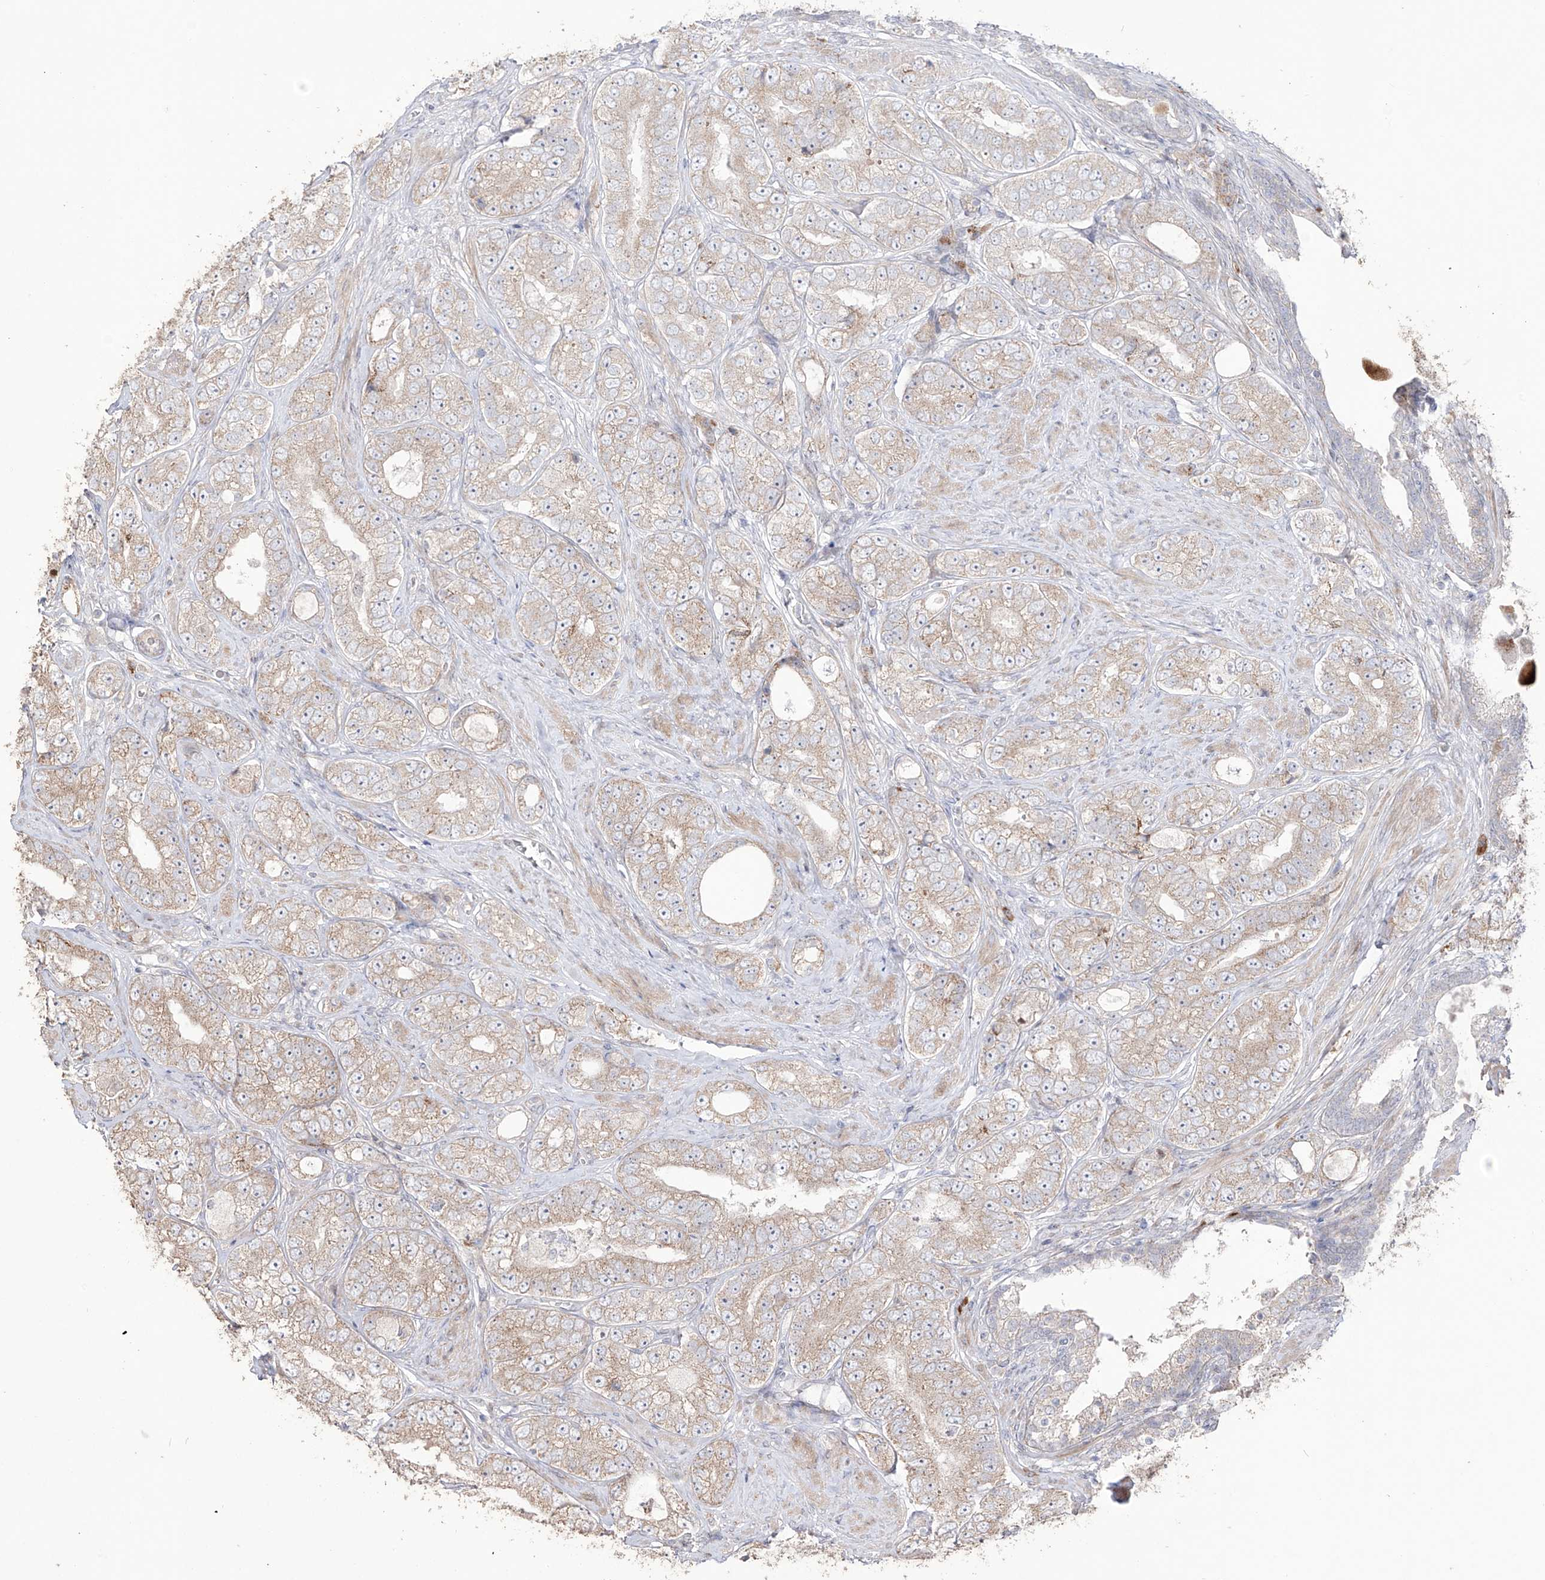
{"staining": {"intensity": "weak", "quantity": "25%-75%", "location": "cytoplasmic/membranous"}, "tissue": "prostate cancer", "cell_type": "Tumor cells", "image_type": "cancer", "snomed": [{"axis": "morphology", "description": "Adenocarcinoma, High grade"}, {"axis": "topography", "description": "Prostate"}], "caption": "Protein expression analysis of human prostate adenocarcinoma (high-grade) reveals weak cytoplasmic/membranous expression in about 25%-75% of tumor cells.", "gene": "YKT6", "patient": {"sex": "male", "age": 56}}